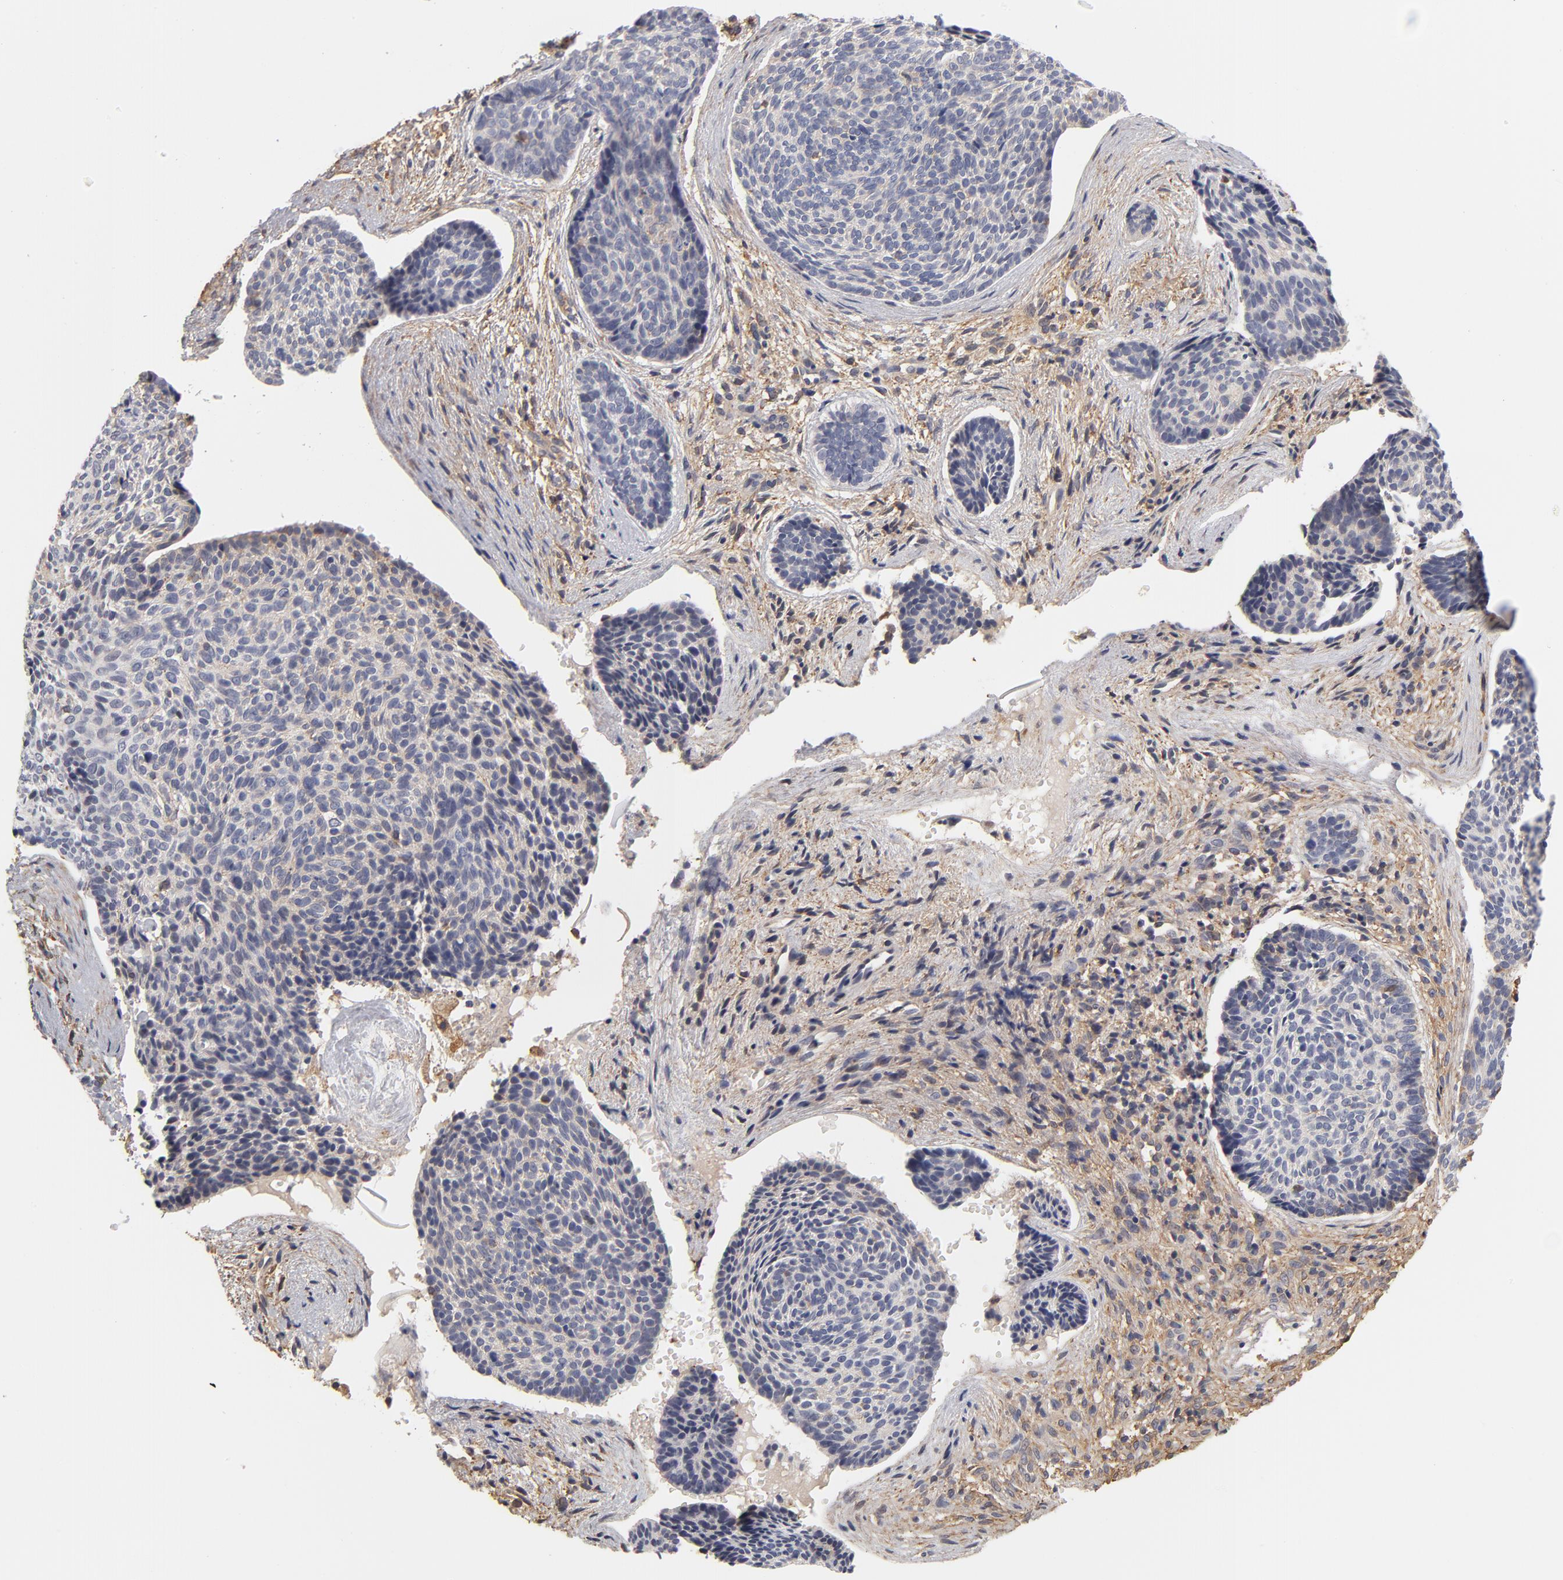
{"staining": {"intensity": "negative", "quantity": "none", "location": "none"}, "tissue": "skin cancer", "cell_type": "Tumor cells", "image_type": "cancer", "snomed": [{"axis": "morphology", "description": "Normal tissue, NOS"}, {"axis": "morphology", "description": "Basal cell carcinoma"}, {"axis": "topography", "description": "Skin"}], "caption": "Tumor cells are negative for brown protein staining in skin basal cell carcinoma. (DAB (3,3'-diaminobenzidine) IHC, high magnification).", "gene": "FCMR", "patient": {"sex": "female", "age": 57}}